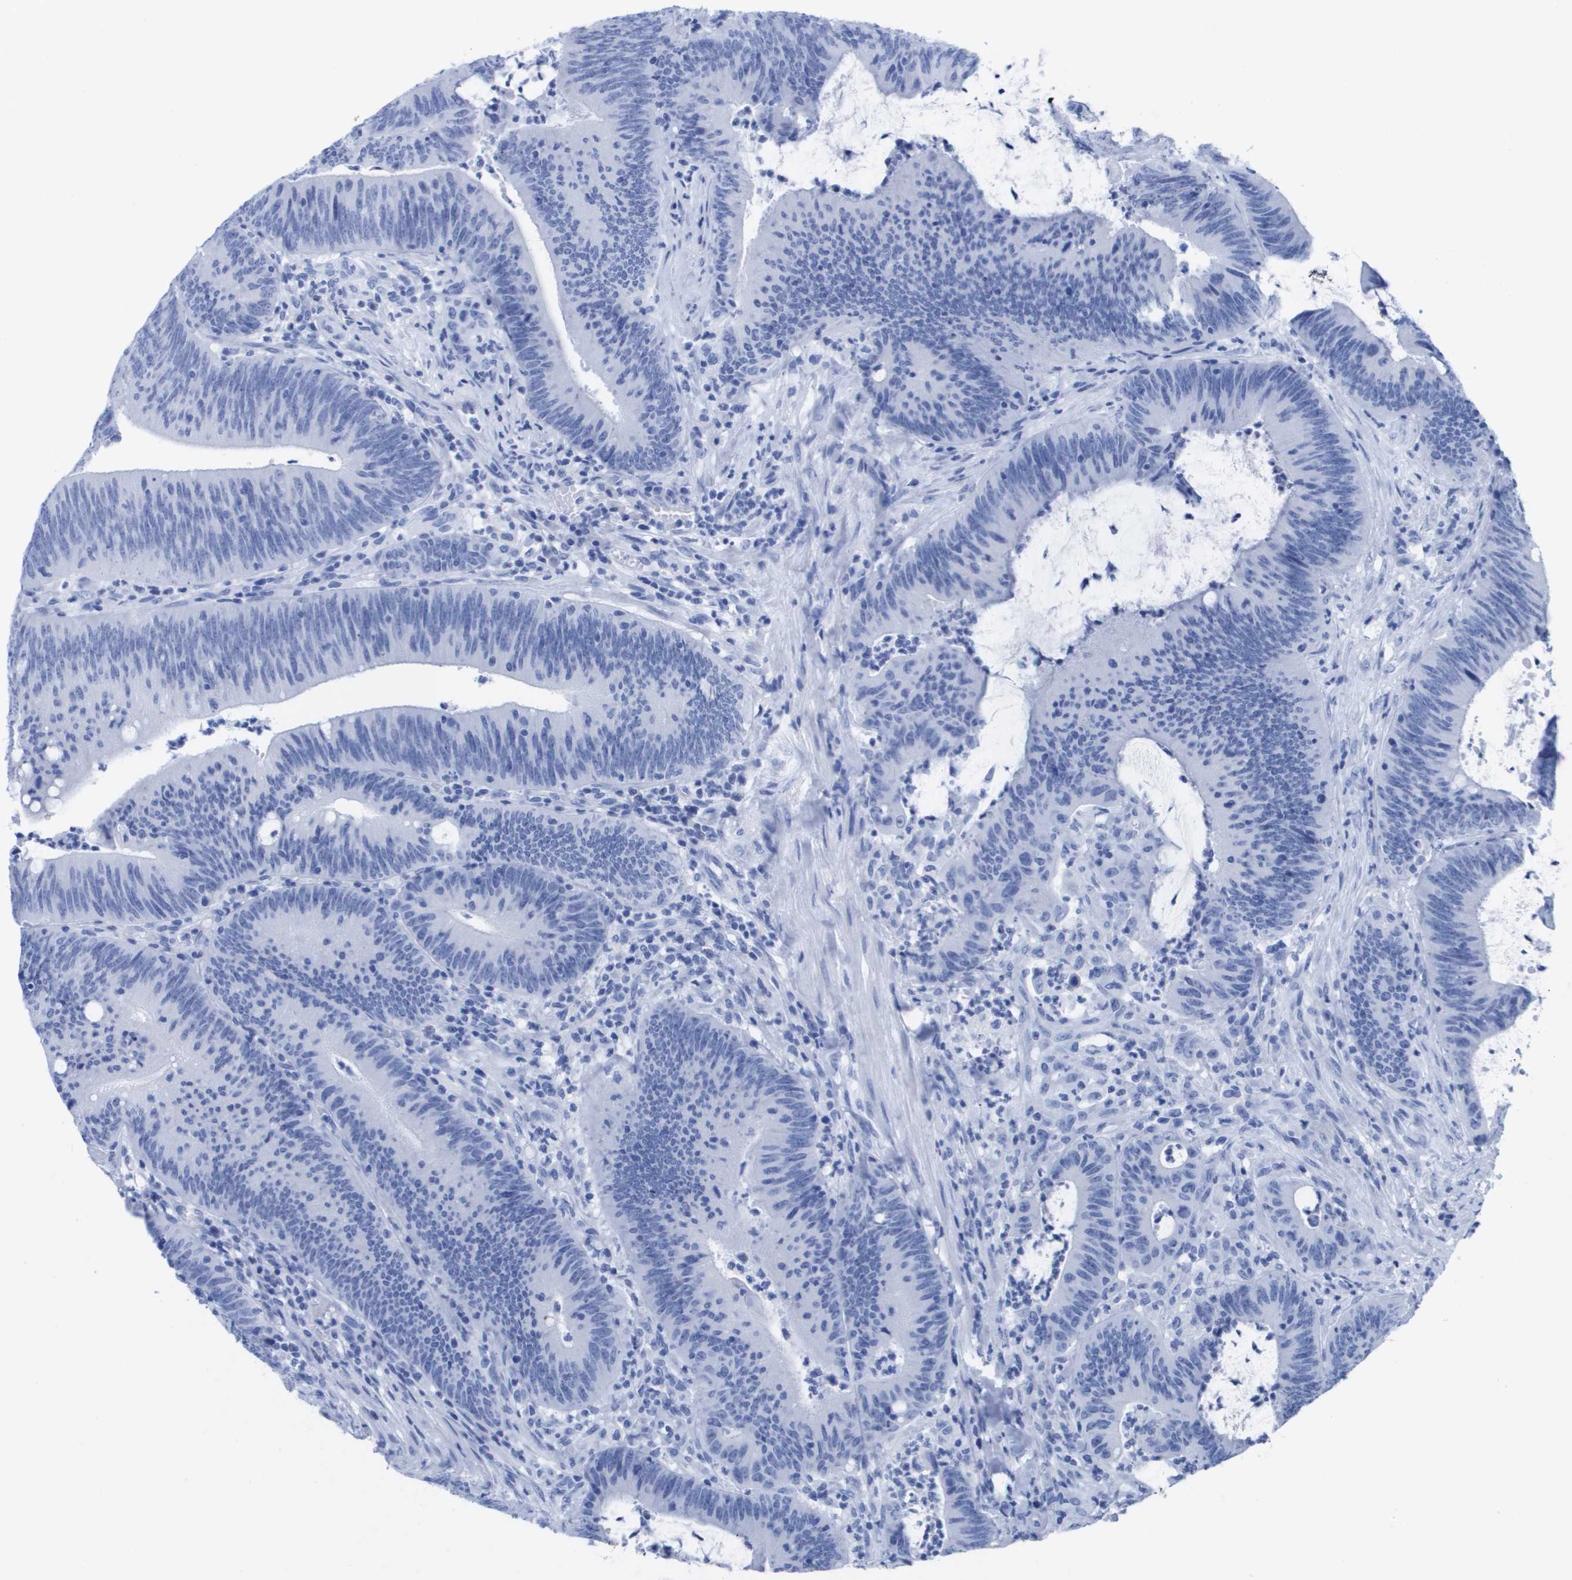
{"staining": {"intensity": "negative", "quantity": "none", "location": "none"}, "tissue": "colorectal cancer", "cell_type": "Tumor cells", "image_type": "cancer", "snomed": [{"axis": "morphology", "description": "Normal tissue, NOS"}, {"axis": "morphology", "description": "Adenocarcinoma, NOS"}, {"axis": "topography", "description": "Rectum"}], "caption": "Tumor cells show no significant protein positivity in colorectal cancer. (DAB IHC with hematoxylin counter stain).", "gene": "KCNA3", "patient": {"sex": "female", "age": 66}}